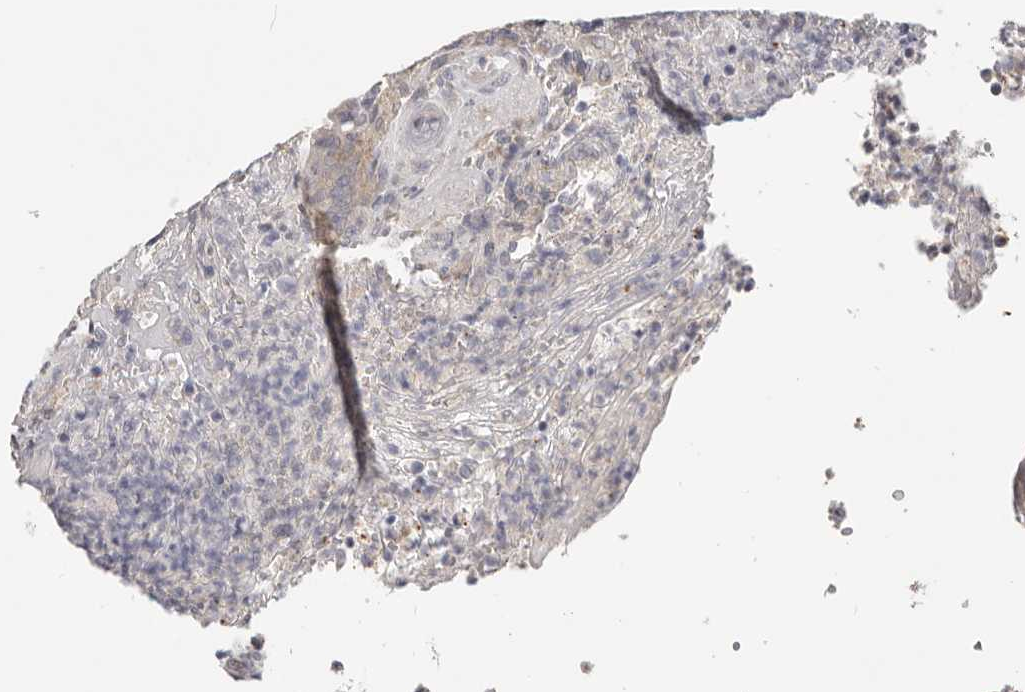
{"staining": {"intensity": "weak", "quantity": ">75%", "location": "cytoplasmic/membranous"}, "tissue": "colorectal cancer", "cell_type": "Tumor cells", "image_type": "cancer", "snomed": [{"axis": "morphology", "description": "Normal tissue, NOS"}, {"axis": "morphology", "description": "Adenocarcinoma, NOS"}, {"axis": "topography", "description": "Colon"}], "caption": "This micrograph displays colorectal cancer stained with immunohistochemistry to label a protein in brown. The cytoplasmic/membranous of tumor cells show weak positivity for the protein. Nuclei are counter-stained blue.", "gene": "WDR77", "patient": {"sex": "female", "age": 75}}